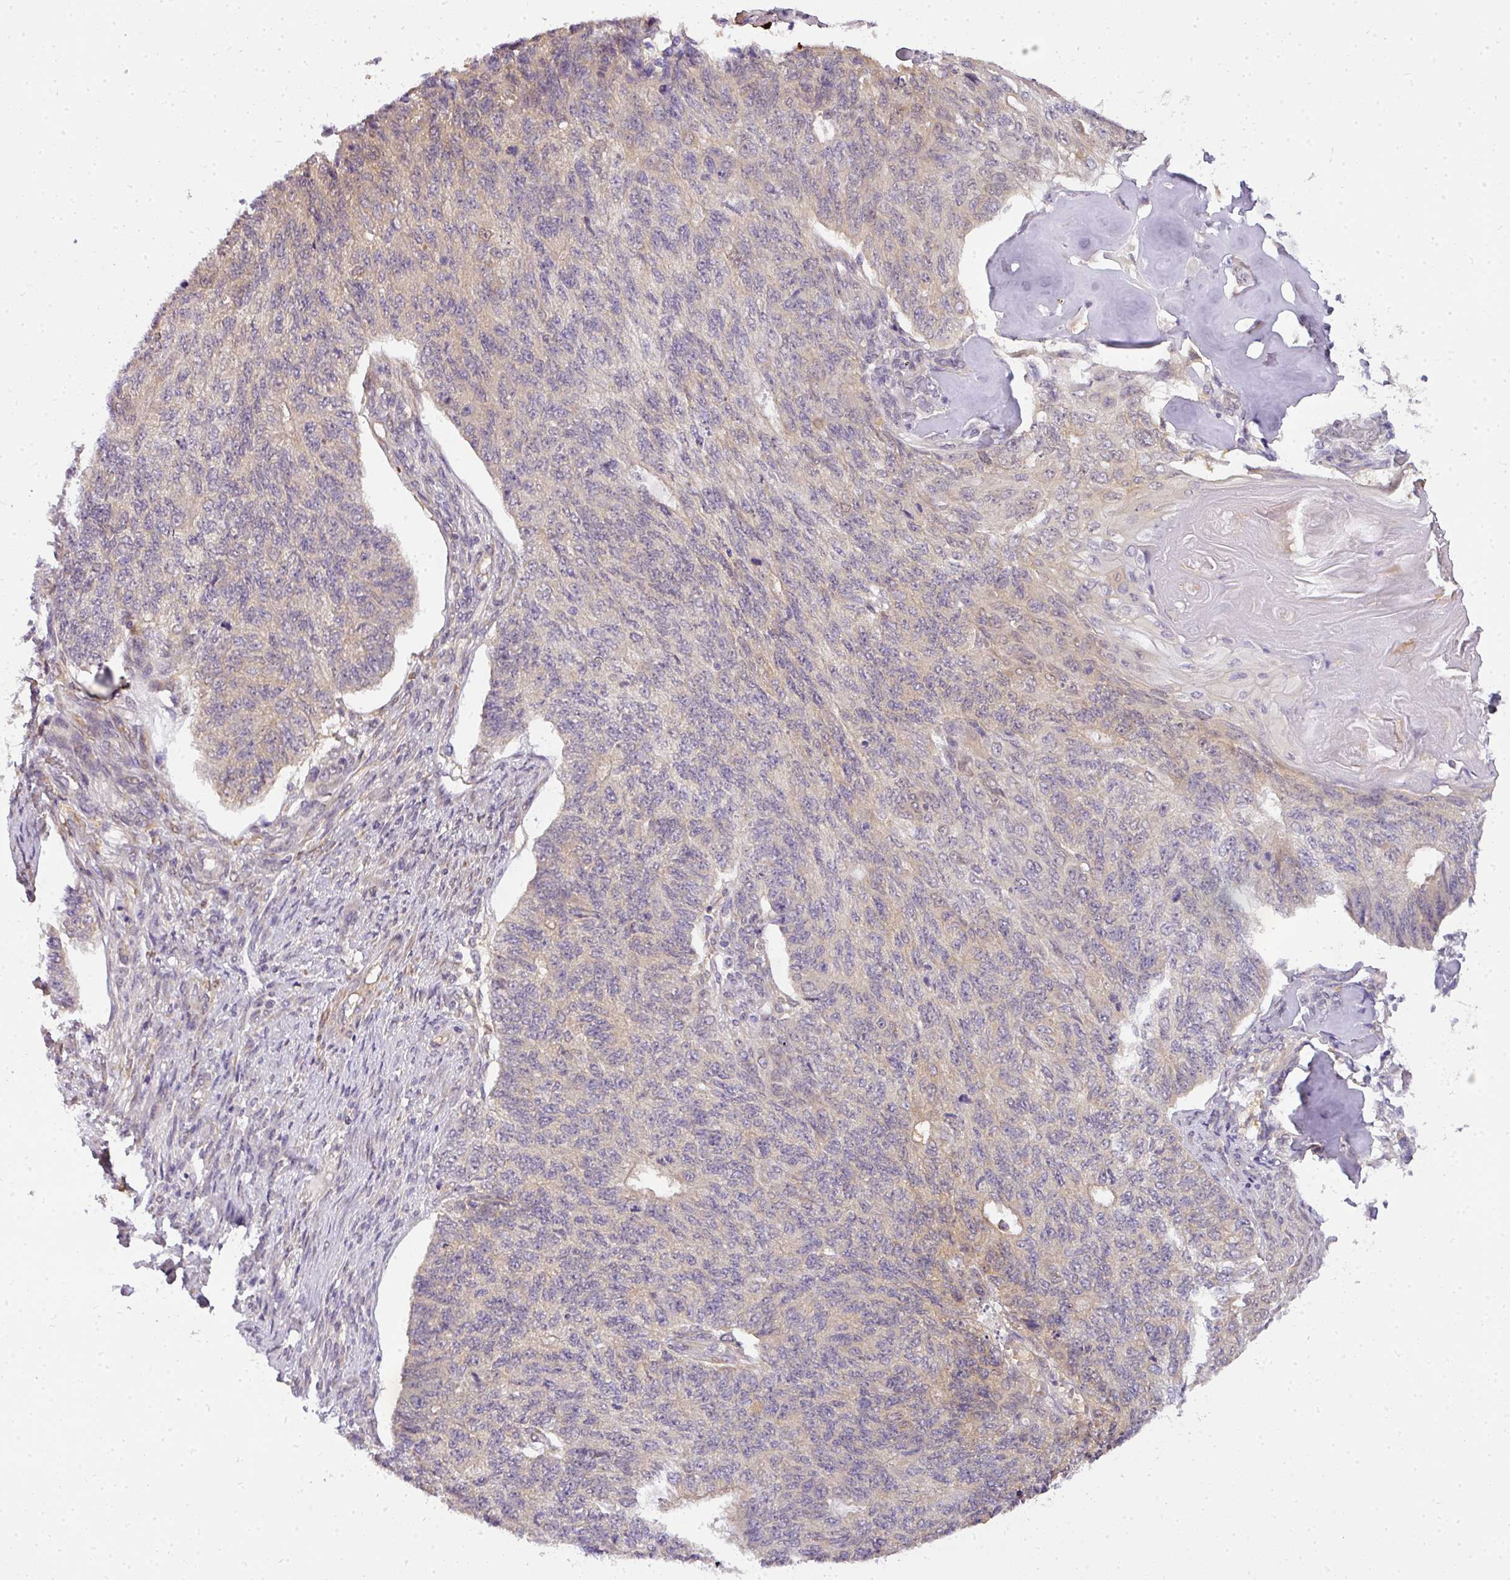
{"staining": {"intensity": "weak", "quantity": "<25%", "location": "cytoplasmic/membranous"}, "tissue": "endometrial cancer", "cell_type": "Tumor cells", "image_type": "cancer", "snomed": [{"axis": "morphology", "description": "Adenocarcinoma, NOS"}, {"axis": "topography", "description": "Endometrium"}], "caption": "This is an immunohistochemistry (IHC) histopathology image of human endometrial cancer (adenocarcinoma). There is no positivity in tumor cells.", "gene": "ADH5", "patient": {"sex": "female", "age": 32}}